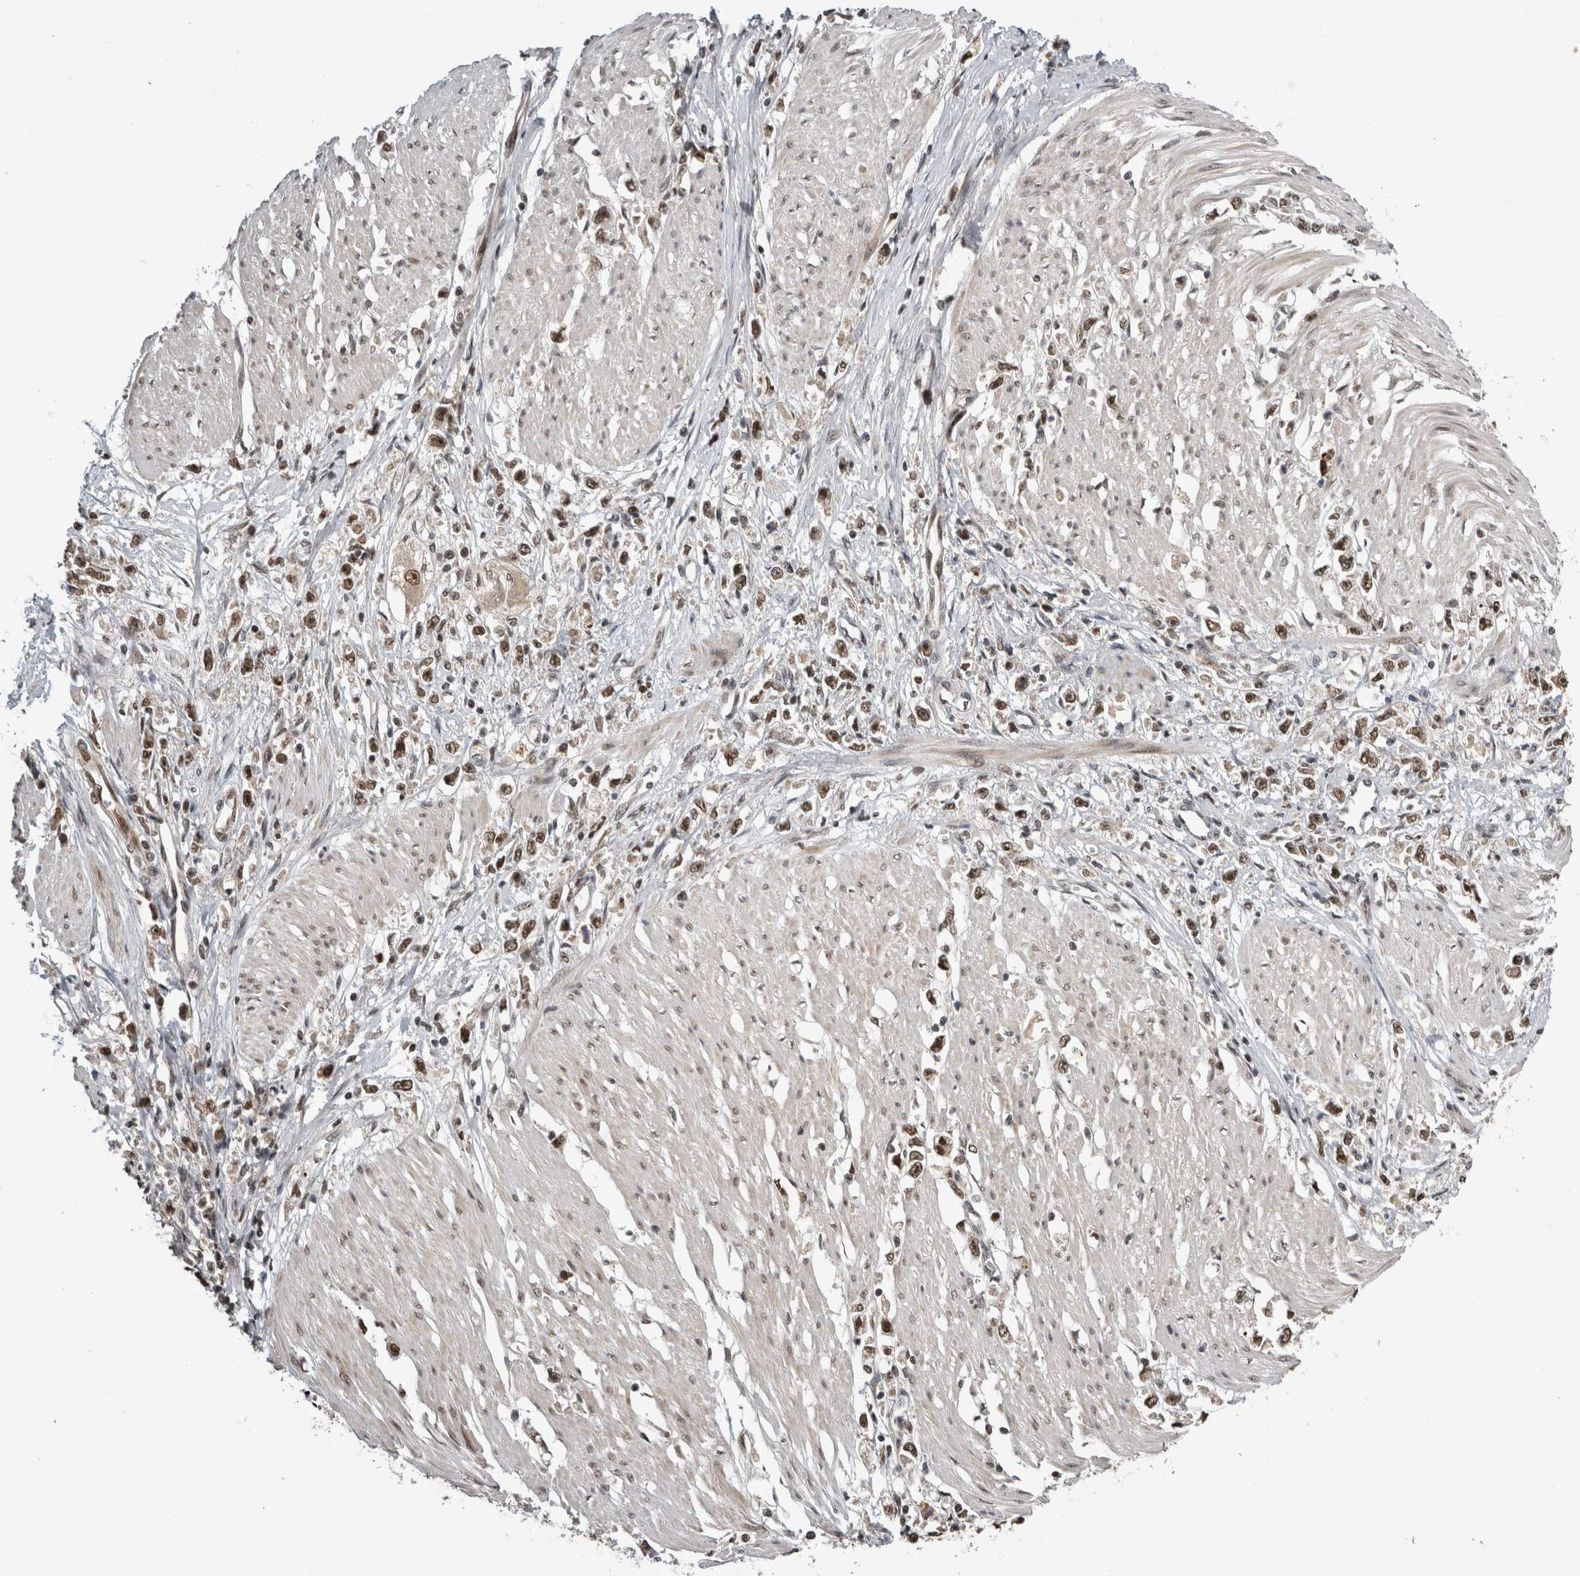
{"staining": {"intensity": "moderate", "quantity": ">75%", "location": "nuclear"}, "tissue": "stomach cancer", "cell_type": "Tumor cells", "image_type": "cancer", "snomed": [{"axis": "morphology", "description": "Adenocarcinoma, NOS"}, {"axis": "topography", "description": "Stomach"}], "caption": "Protein expression analysis of stomach adenocarcinoma shows moderate nuclear staining in approximately >75% of tumor cells.", "gene": "CPSF2", "patient": {"sex": "female", "age": 59}}